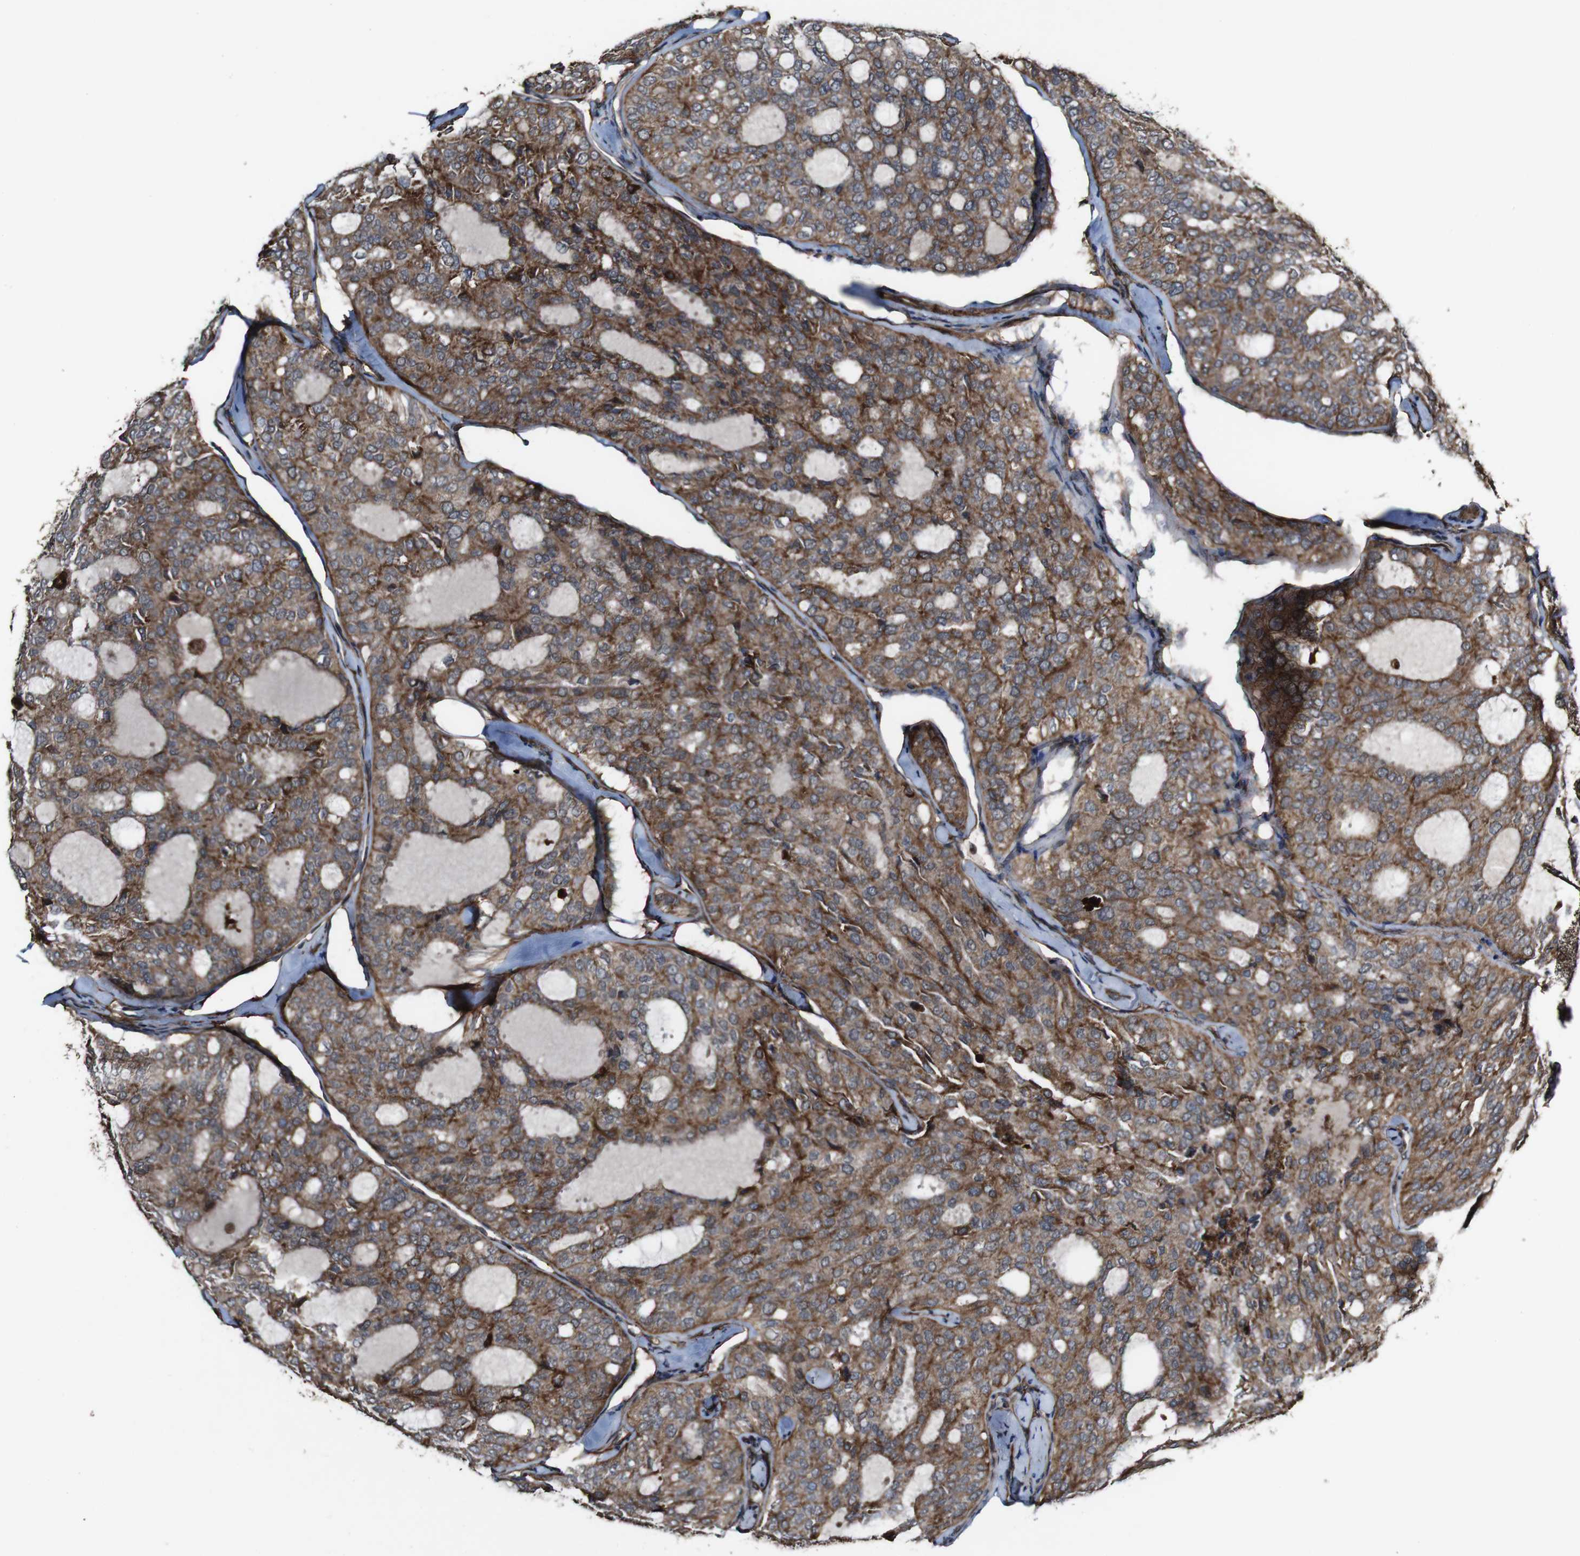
{"staining": {"intensity": "moderate", "quantity": ">75%", "location": "cytoplasmic/membranous"}, "tissue": "thyroid cancer", "cell_type": "Tumor cells", "image_type": "cancer", "snomed": [{"axis": "morphology", "description": "Follicular adenoma carcinoma, NOS"}, {"axis": "topography", "description": "Thyroid gland"}], "caption": "Immunohistochemistry (IHC) (DAB (3,3'-diaminobenzidine)) staining of human thyroid cancer (follicular adenoma carcinoma) demonstrates moderate cytoplasmic/membranous protein expression in approximately >75% of tumor cells. Immunohistochemistry stains the protein in brown and the nuclei are stained blue.", "gene": "BTN3A3", "patient": {"sex": "male", "age": 75}}